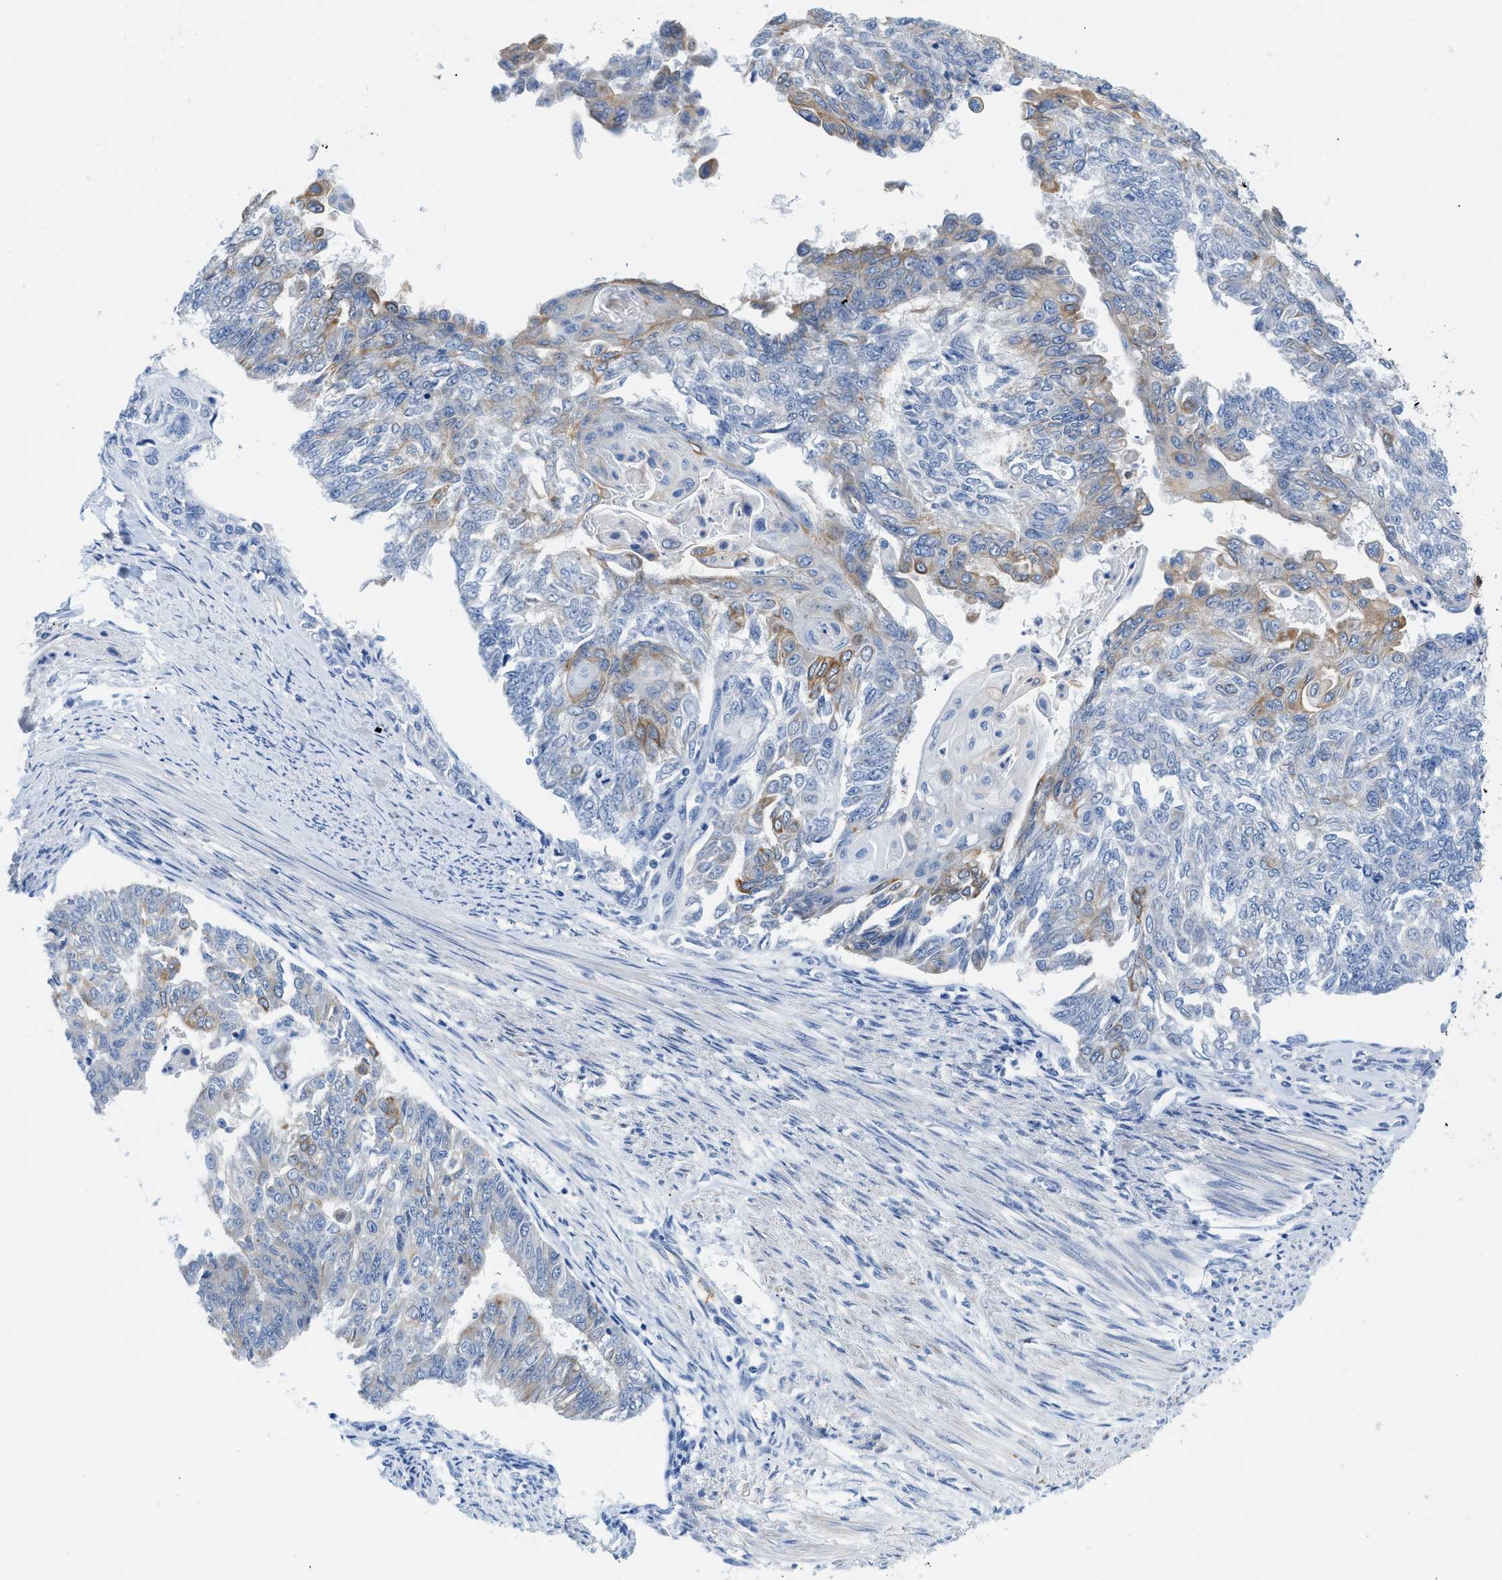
{"staining": {"intensity": "moderate", "quantity": "<25%", "location": "cytoplasmic/membranous"}, "tissue": "endometrial cancer", "cell_type": "Tumor cells", "image_type": "cancer", "snomed": [{"axis": "morphology", "description": "Adenocarcinoma, NOS"}, {"axis": "topography", "description": "Endometrium"}], "caption": "The photomicrograph demonstrates immunohistochemical staining of endometrial adenocarcinoma. There is moderate cytoplasmic/membranous expression is seen in about <25% of tumor cells.", "gene": "BPGM", "patient": {"sex": "female", "age": 32}}